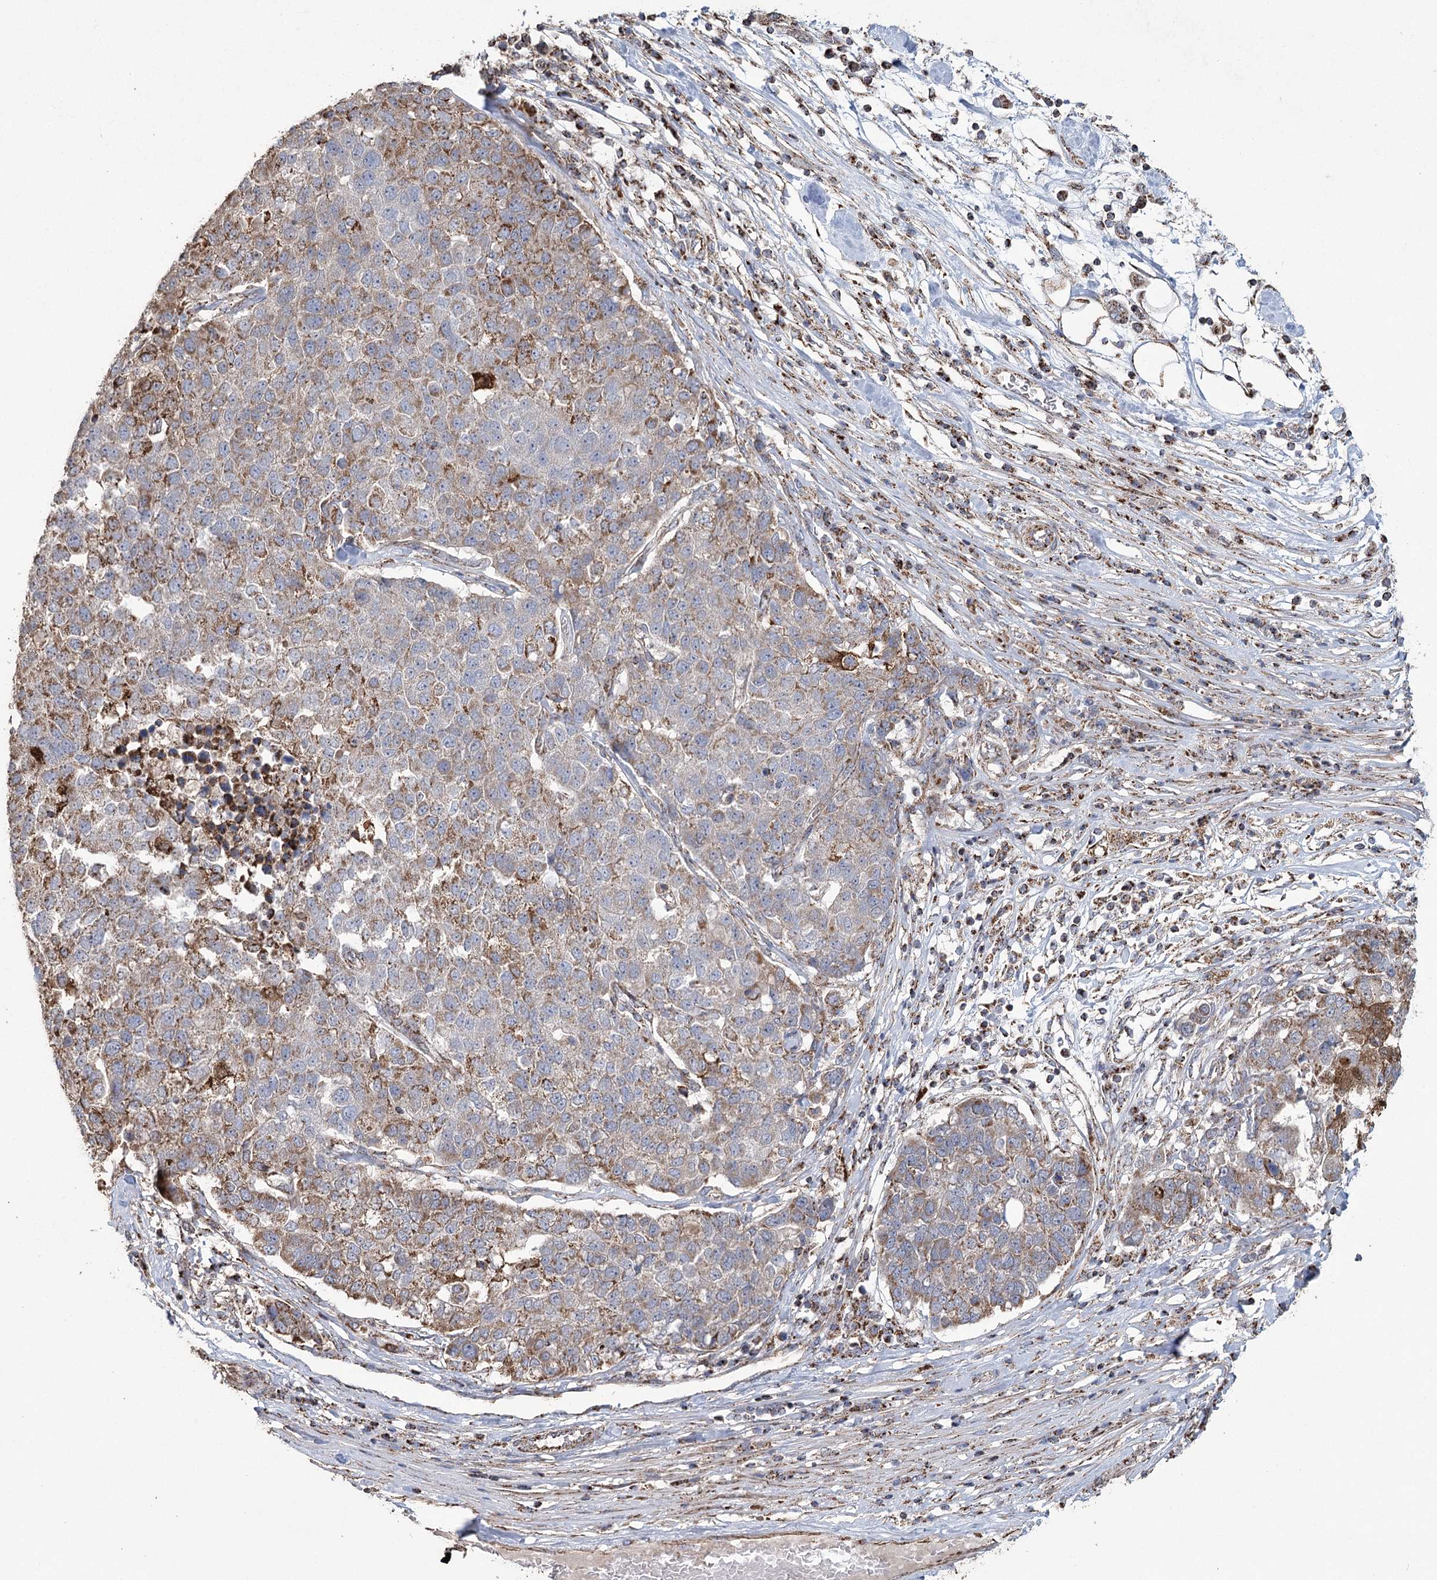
{"staining": {"intensity": "strong", "quantity": "<25%", "location": "cytoplasmic/membranous"}, "tissue": "pancreatic cancer", "cell_type": "Tumor cells", "image_type": "cancer", "snomed": [{"axis": "morphology", "description": "Adenocarcinoma, NOS"}, {"axis": "topography", "description": "Pancreas"}], "caption": "This image exhibits immunohistochemistry staining of human pancreatic cancer (adenocarcinoma), with medium strong cytoplasmic/membranous expression in about <25% of tumor cells.", "gene": "RANBP3L", "patient": {"sex": "female", "age": 61}}